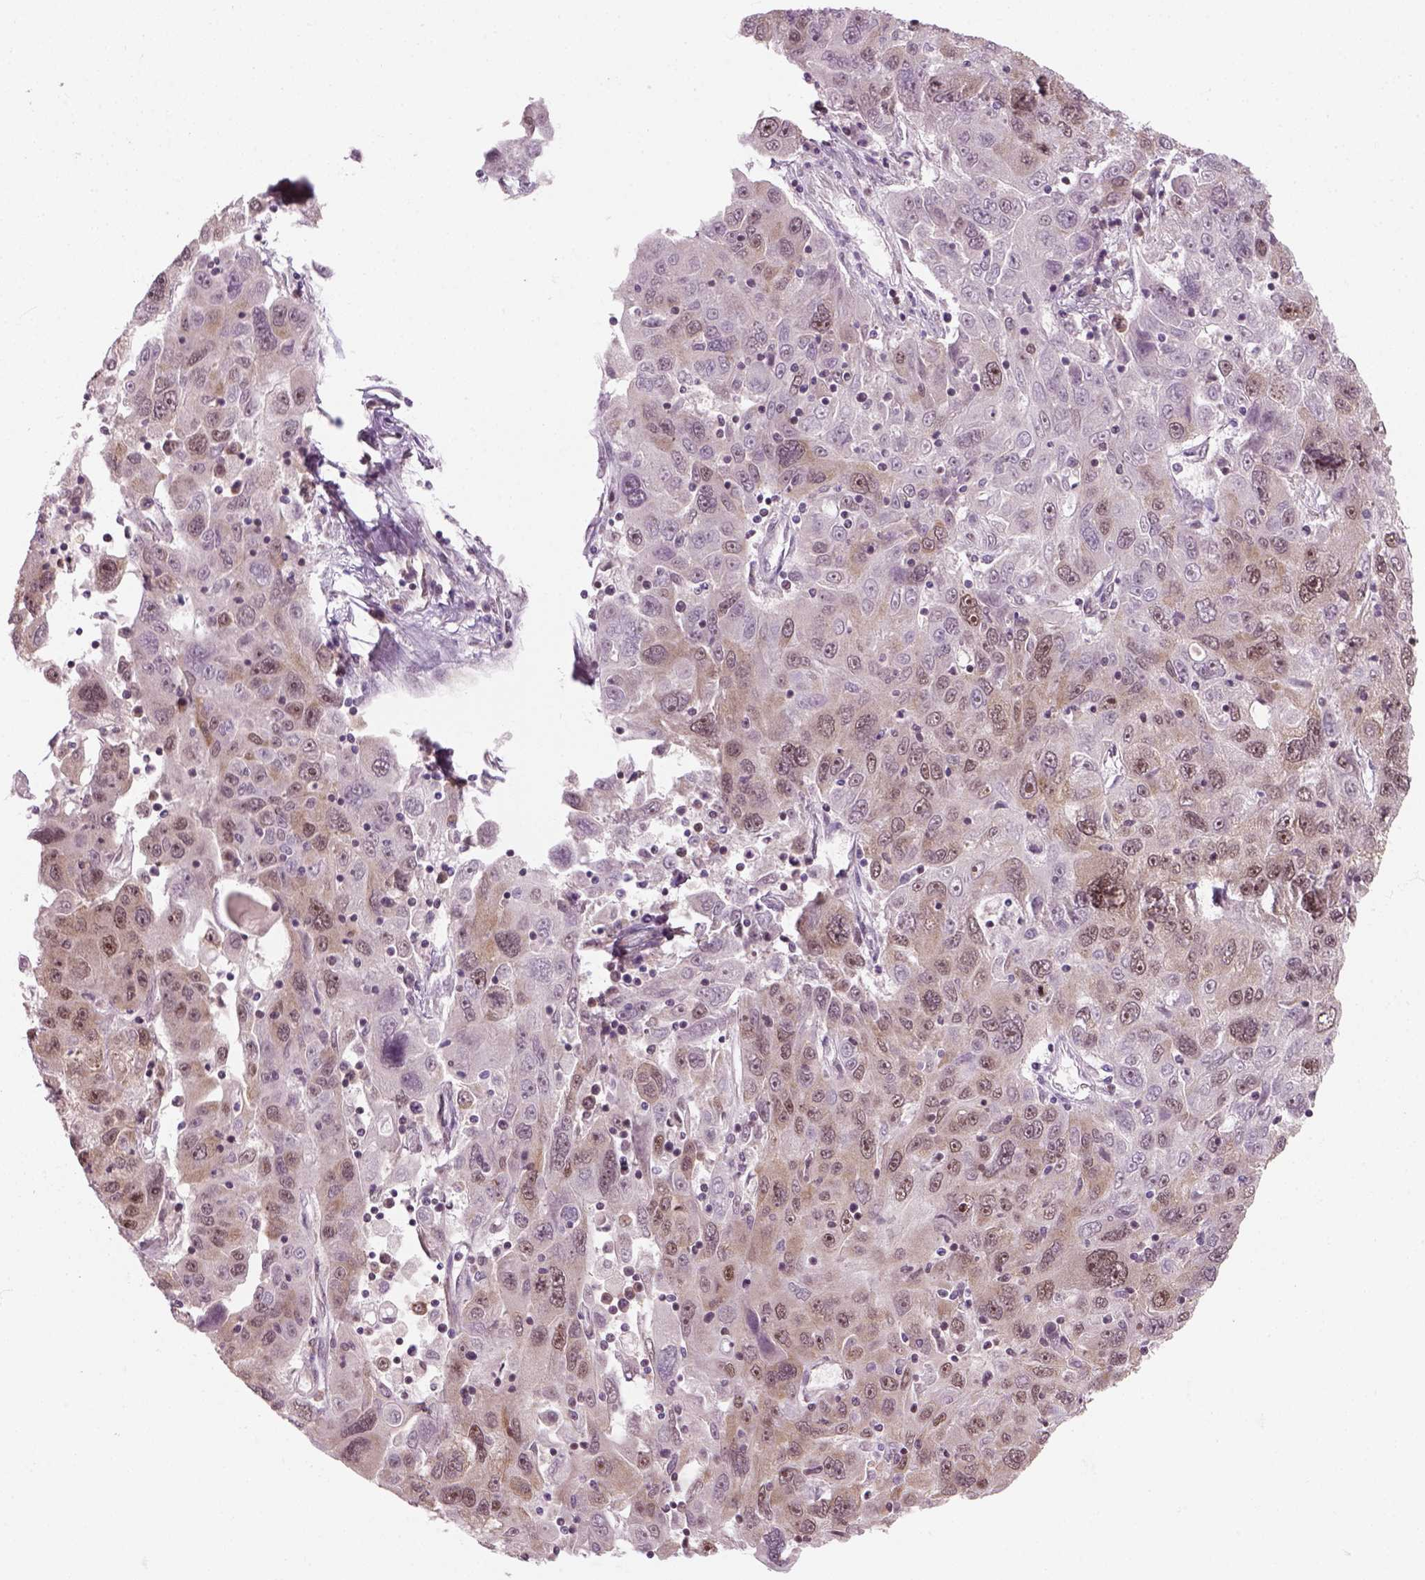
{"staining": {"intensity": "weak", "quantity": "25%-75%", "location": "cytoplasmic/membranous"}, "tissue": "stomach cancer", "cell_type": "Tumor cells", "image_type": "cancer", "snomed": [{"axis": "morphology", "description": "Adenocarcinoma, NOS"}, {"axis": "topography", "description": "Stomach"}], "caption": "This is a histology image of IHC staining of stomach cancer, which shows weak staining in the cytoplasmic/membranous of tumor cells.", "gene": "GTF2F1", "patient": {"sex": "male", "age": 56}}